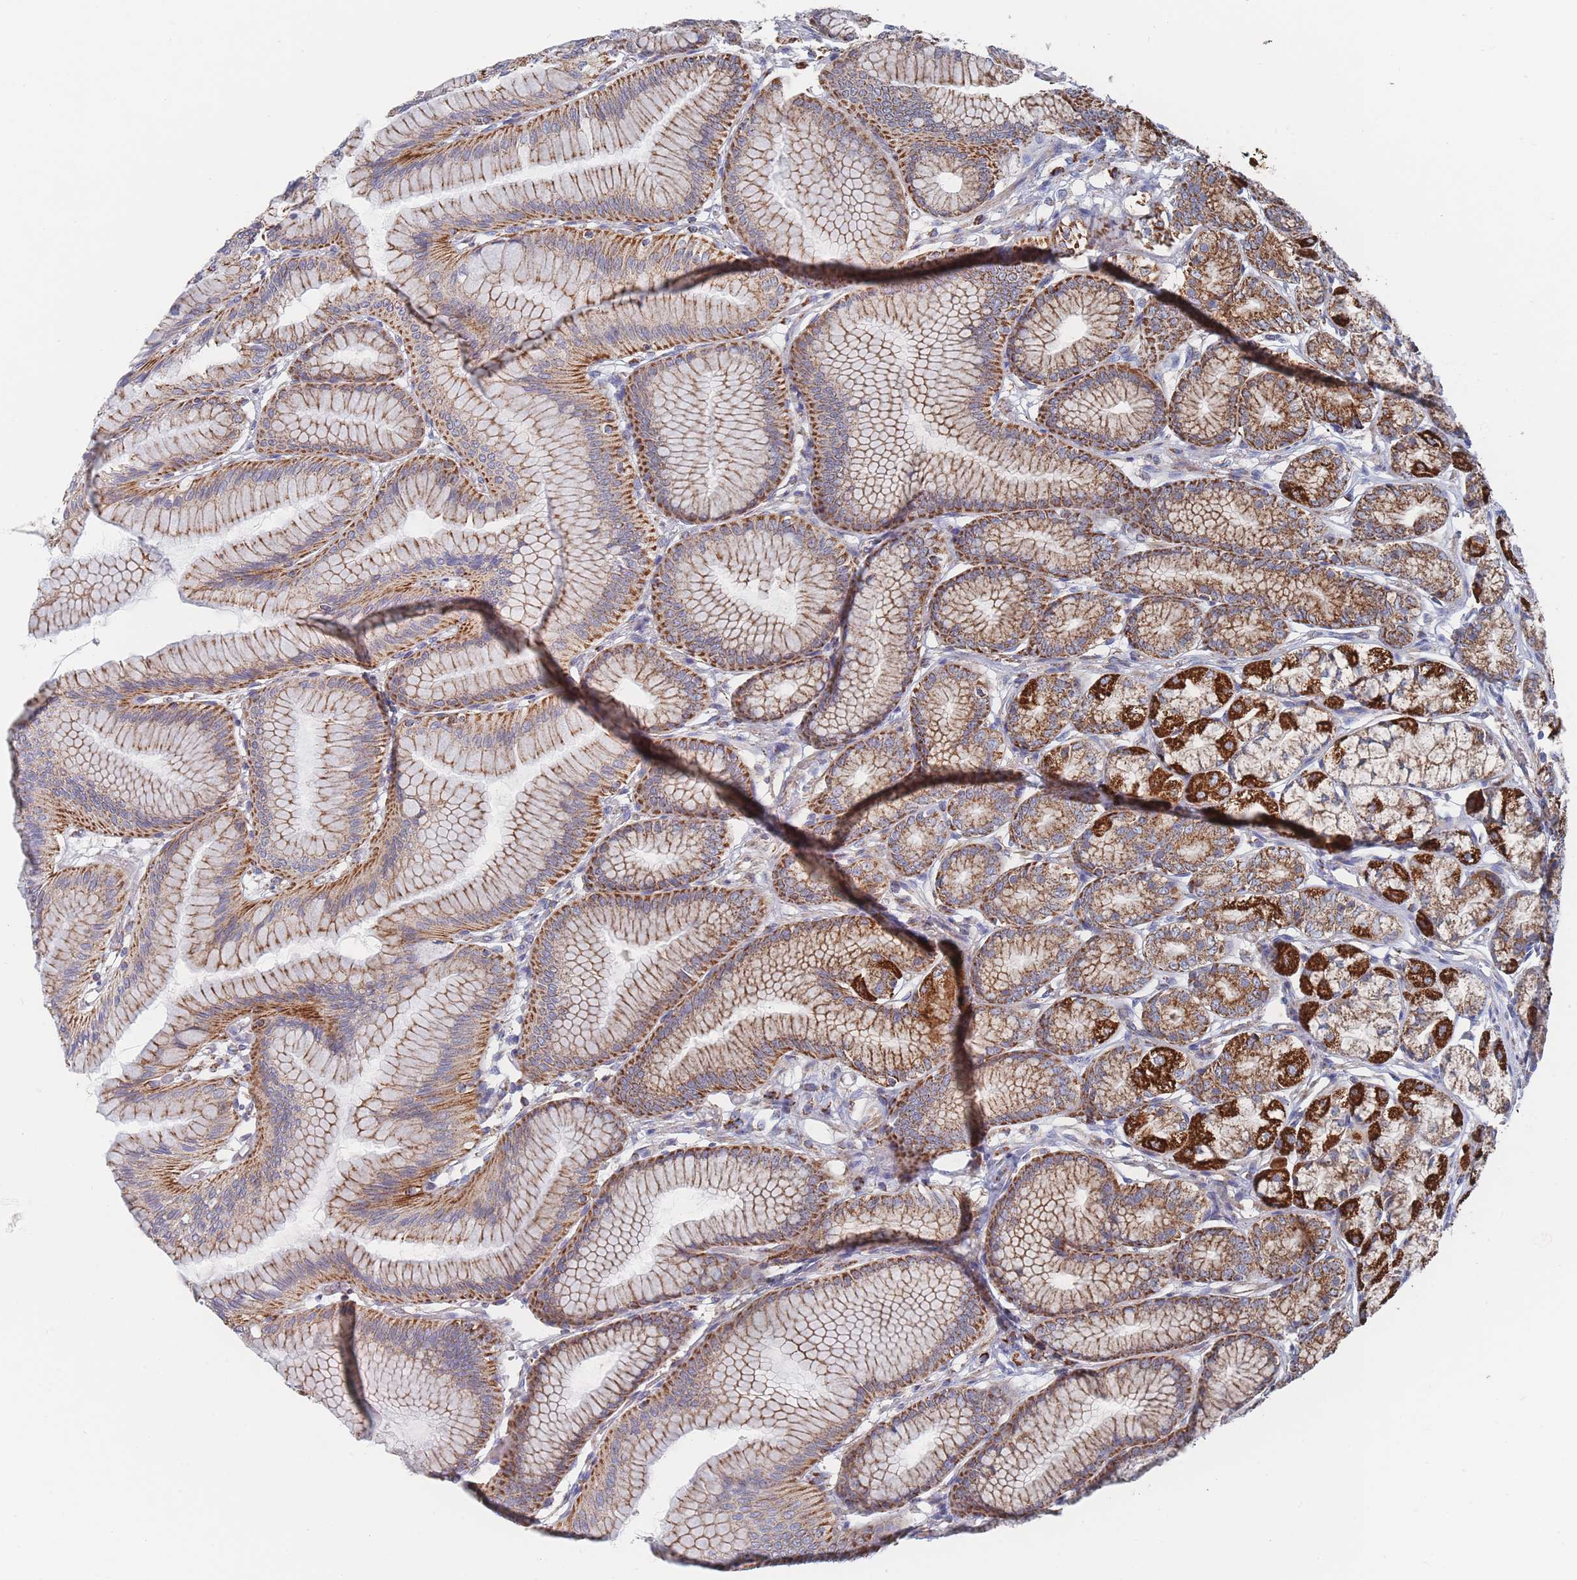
{"staining": {"intensity": "strong", "quantity": "25%-75%", "location": "cytoplasmic/membranous"}, "tissue": "stomach", "cell_type": "Glandular cells", "image_type": "normal", "snomed": [{"axis": "morphology", "description": "Normal tissue, NOS"}, {"axis": "morphology", "description": "Adenocarcinoma, NOS"}, {"axis": "morphology", "description": "Adenocarcinoma, High grade"}, {"axis": "topography", "description": "Stomach, upper"}, {"axis": "topography", "description": "Stomach"}], "caption": "Stomach stained with immunohistochemistry exhibits strong cytoplasmic/membranous positivity in about 25%-75% of glandular cells. The staining was performed using DAB to visualize the protein expression in brown, while the nuclei were stained in blue with hematoxylin (Magnification: 20x).", "gene": "IKZF4", "patient": {"sex": "female", "age": 65}}